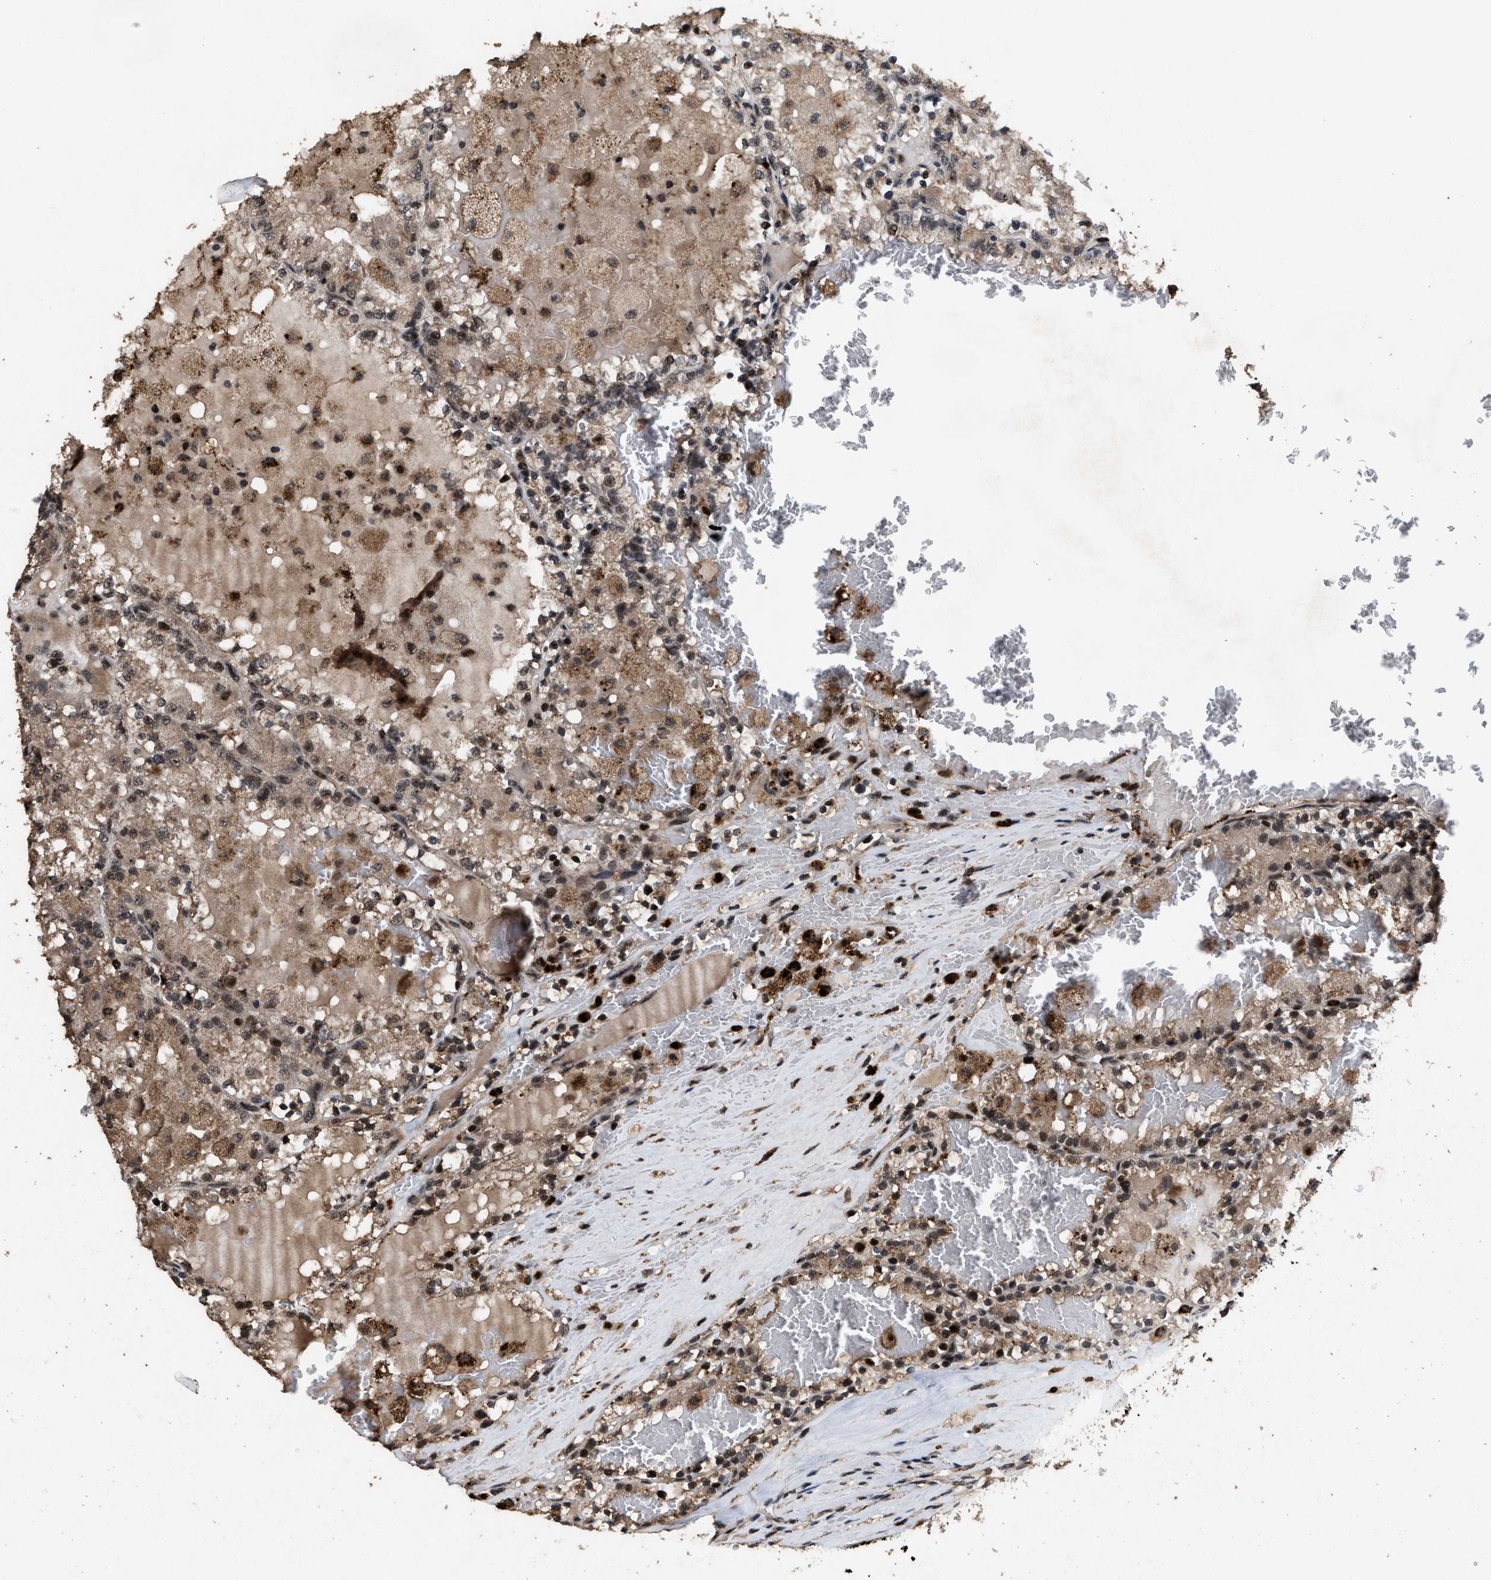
{"staining": {"intensity": "moderate", "quantity": "25%-75%", "location": "cytoplasmic/membranous,nuclear"}, "tissue": "renal cancer", "cell_type": "Tumor cells", "image_type": "cancer", "snomed": [{"axis": "morphology", "description": "Adenocarcinoma, NOS"}, {"axis": "topography", "description": "Kidney"}], "caption": "Brown immunohistochemical staining in human renal adenocarcinoma shows moderate cytoplasmic/membranous and nuclear expression in about 25%-75% of tumor cells.", "gene": "HAUS6", "patient": {"sex": "female", "age": 56}}